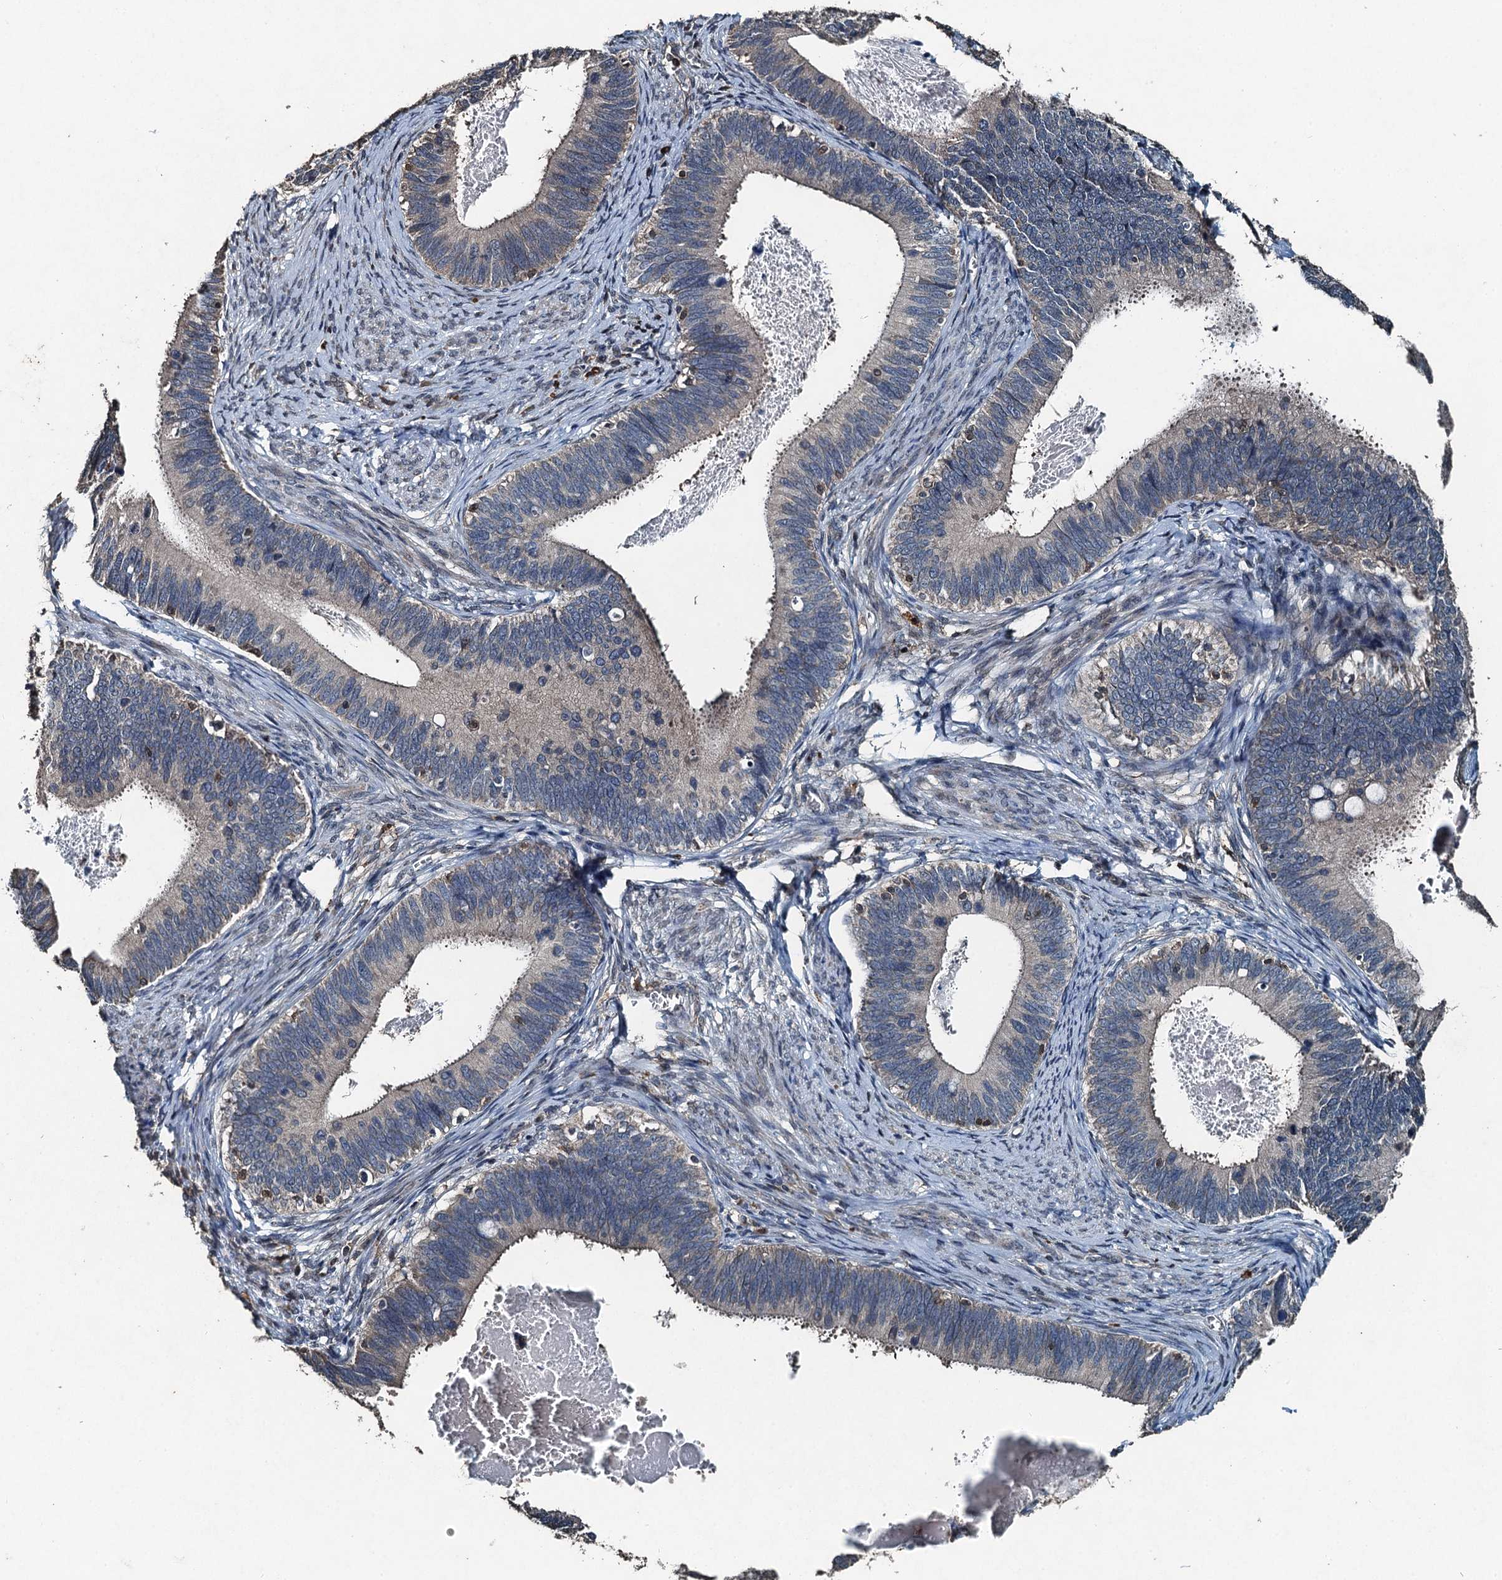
{"staining": {"intensity": "negative", "quantity": "none", "location": "none"}, "tissue": "cervical cancer", "cell_type": "Tumor cells", "image_type": "cancer", "snomed": [{"axis": "morphology", "description": "Adenocarcinoma, NOS"}, {"axis": "topography", "description": "Cervix"}], "caption": "A micrograph of human cervical adenocarcinoma is negative for staining in tumor cells.", "gene": "TCTN1", "patient": {"sex": "female", "age": 42}}